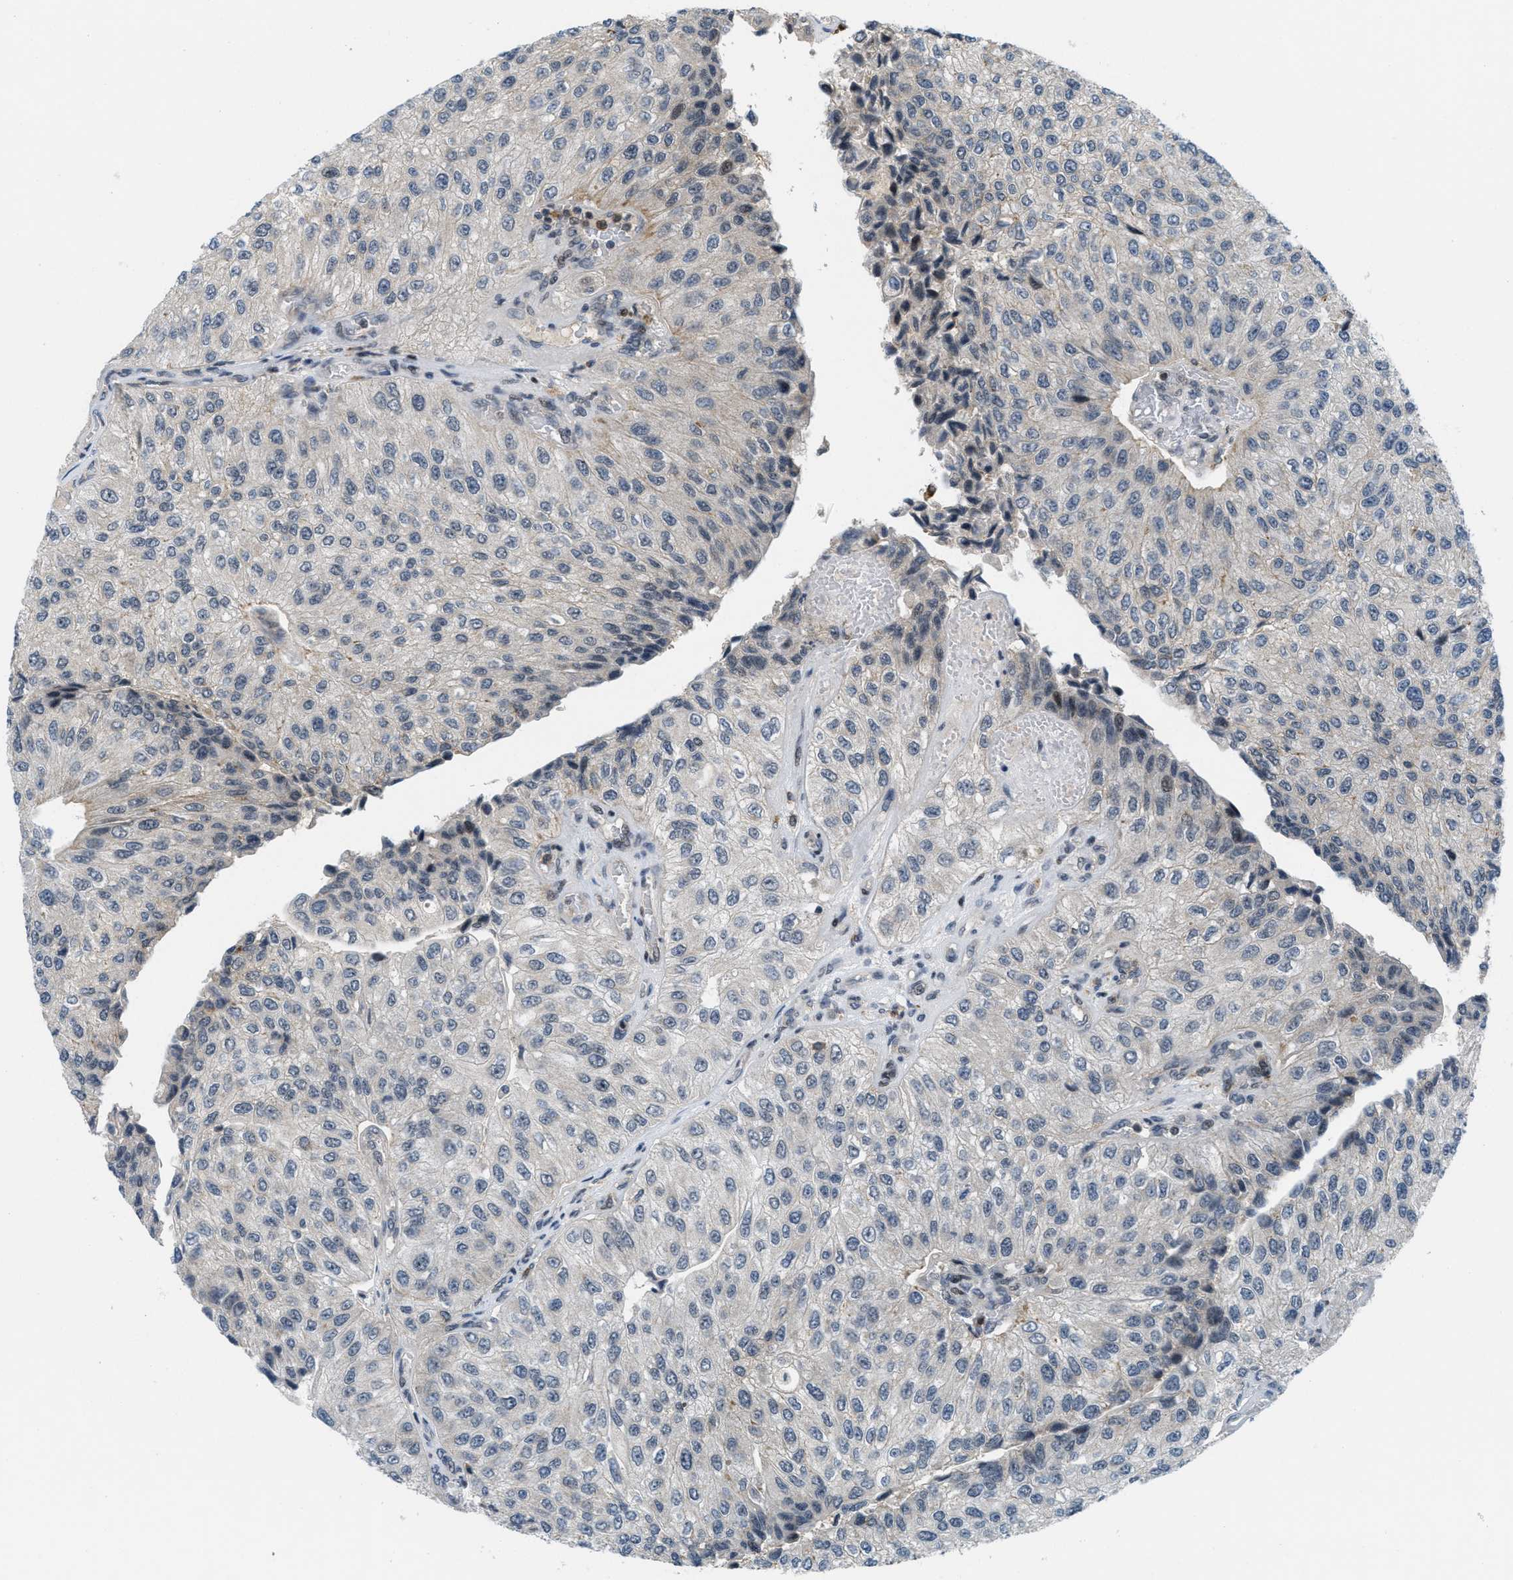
{"staining": {"intensity": "negative", "quantity": "none", "location": "none"}, "tissue": "urothelial cancer", "cell_type": "Tumor cells", "image_type": "cancer", "snomed": [{"axis": "morphology", "description": "Urothelial carcinoma, High grade"}, {"axis": "topography", "description": "Kidney"}, {"axis": "topography", "description": "Urinary bladder"}], "caption": "The histopathology image shows no staining of tumor cells in urothelial cancer.", "gene": "ING1", "patient": {"sex": "male", "age": 77}}